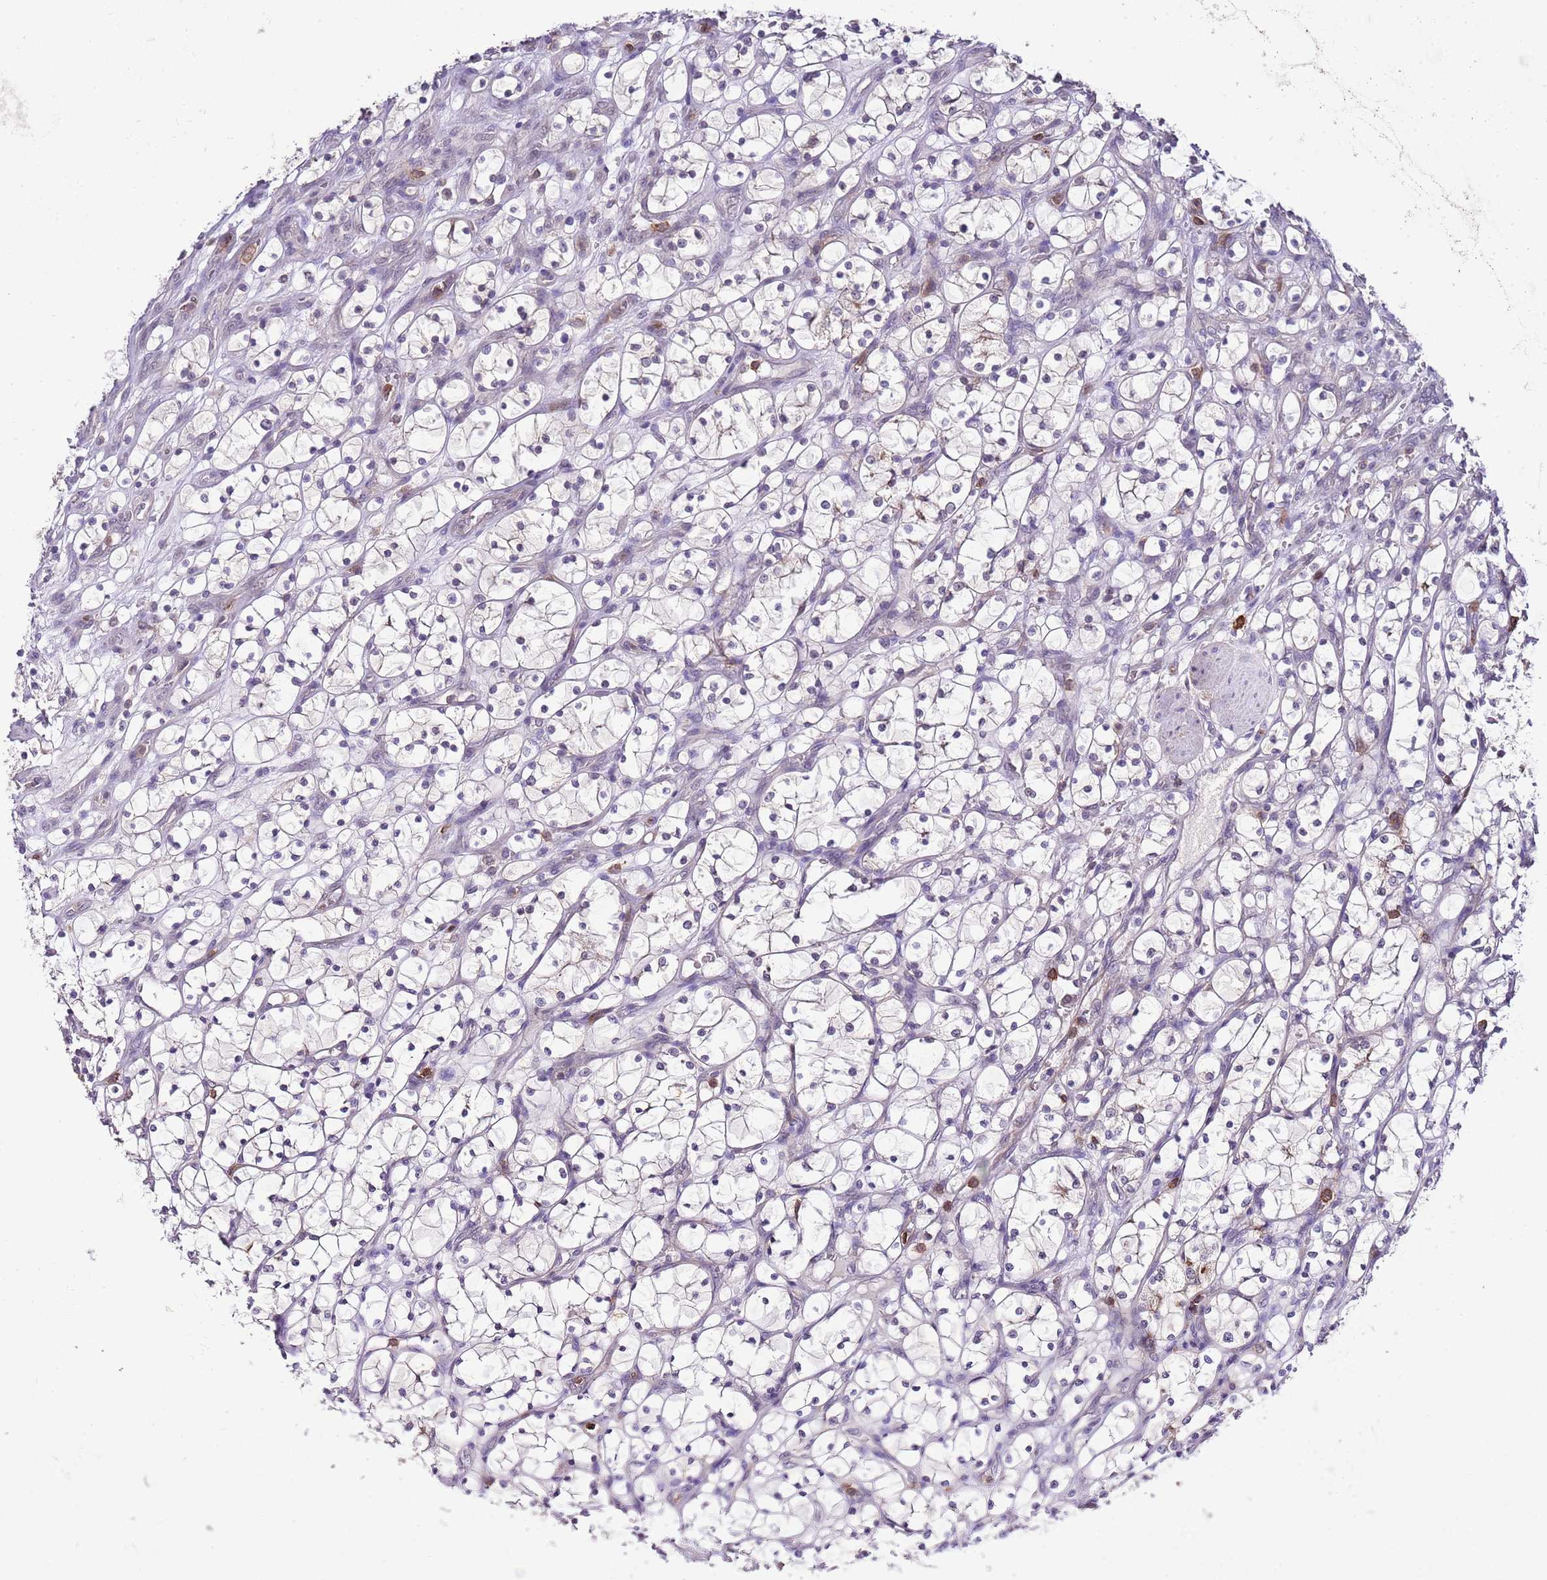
{"staining": {"intensity": "negative", "quantity": "none", "location": "none"}, "tissue": "renal cancer", "cell_type": "Tumor cells", "image_type": "cancer", "snomed": [{"axis": "morphology", "description": "Adenocarcinoma, NOS"}, {"axis": "topography", "description": "Kidney"}], "caption": "This photomicrograph is of renal cancer (adenocarcinoma) stained with immunohistochemistry (IHC) to label a protein in brown with the nuclei are counter-stained blue. There is no staining in tumor cells. Nuclei are stained in blue.", "gene": "EFHD1", "patient": {"sex": "female", "age": 69}}